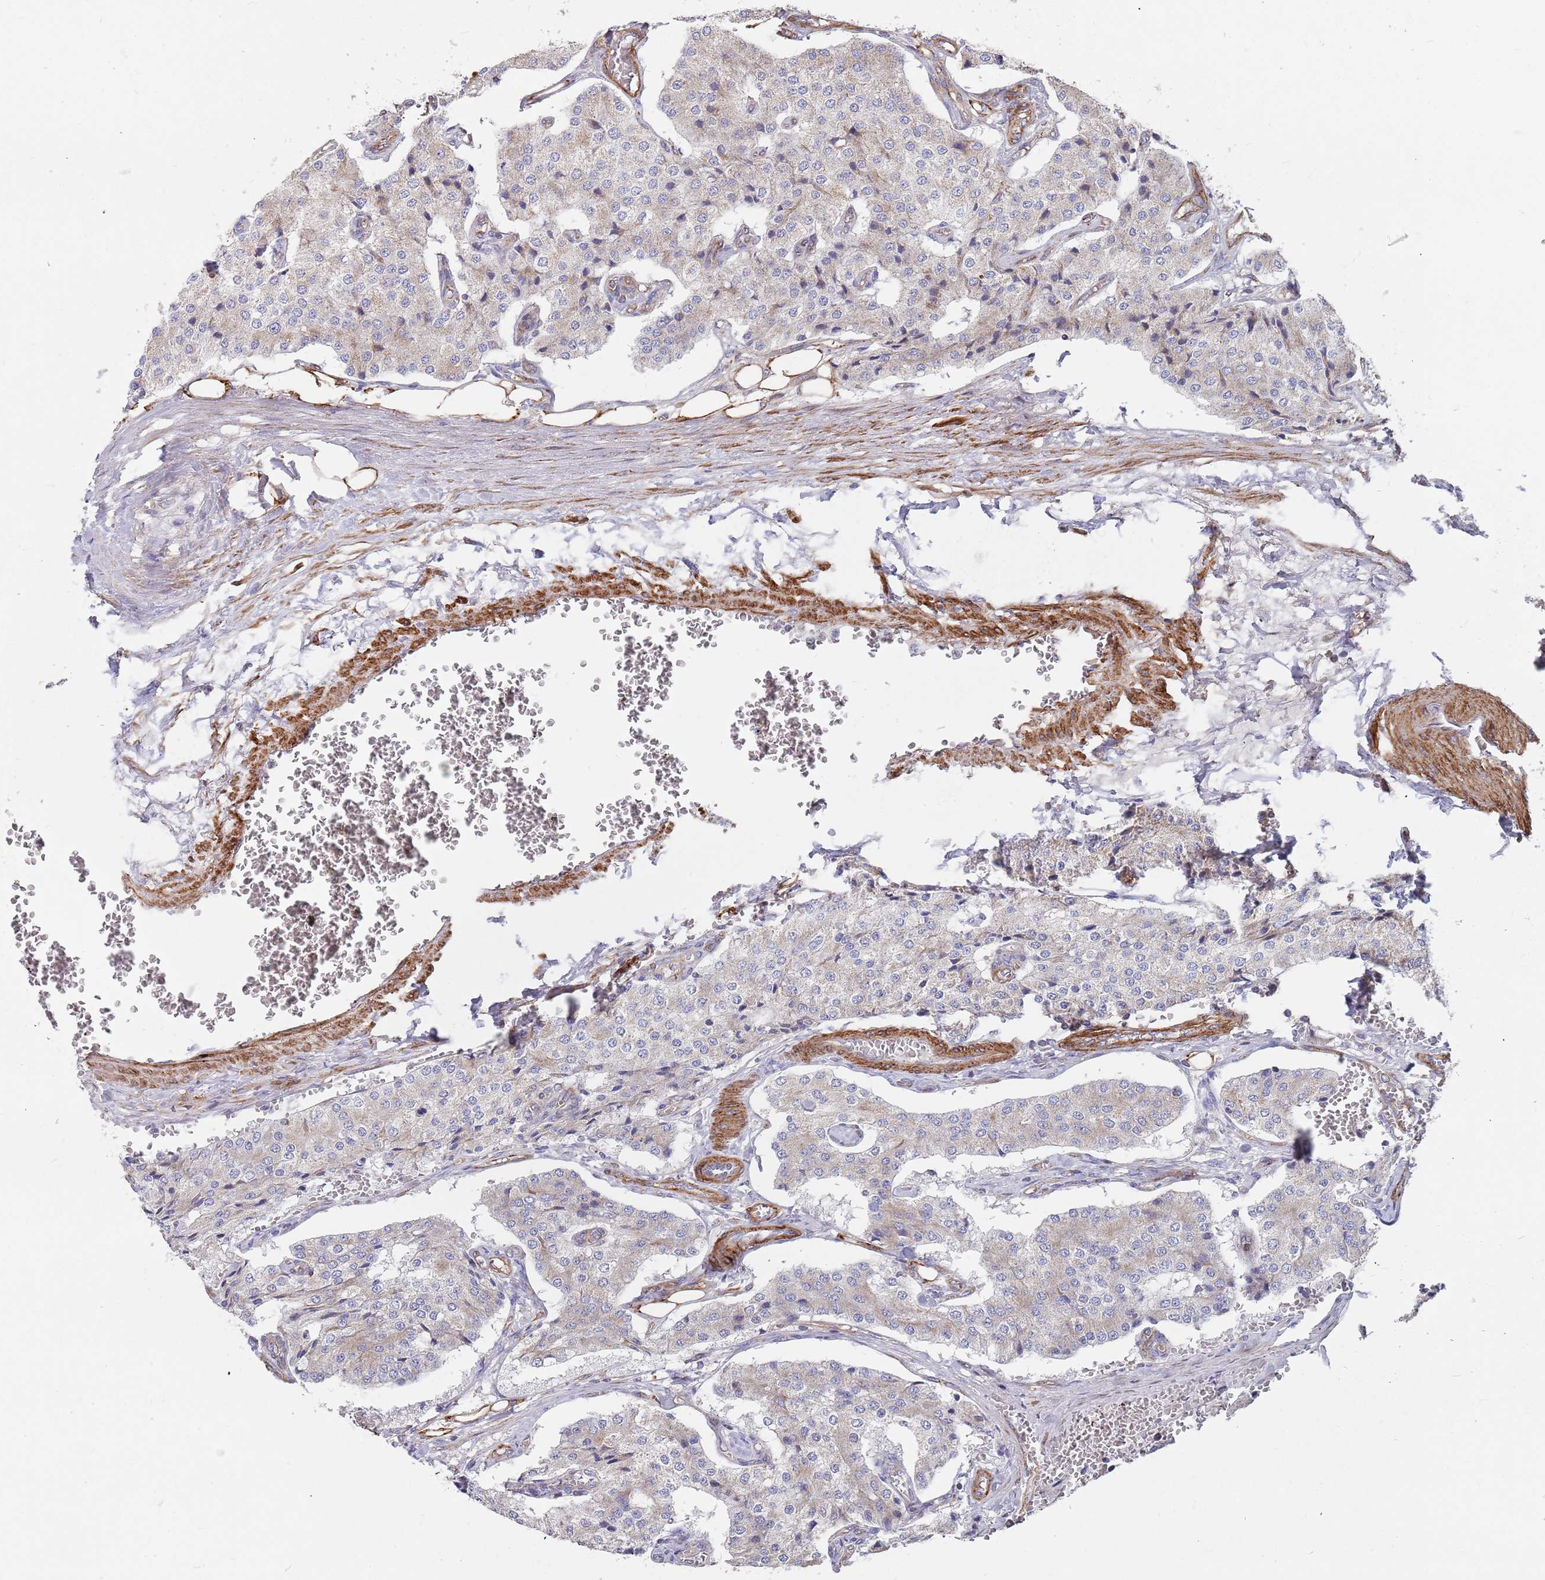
{"staining": {"intensity": "weak", "quantity": "<25%", "location": "cytoplasmic/membranous"}, "tissue": "carcinoid", "cell_type": "Tumor cells", "image_type": "cancer", "snomed": [{"axis": "morphology", "description": "Carcinoid, malignant, NOS"}, {"axis": "topography", "description": "Colon"}], "caption": "Tumor cells are negative for protein expression in human malignant carcinoid. (Brightfield microscopy of DAB (3,3'-diaminobenzidine) immunohistochemistry (IHC) at high magnification).", "gene": "WDFY3", "patient": {"sex": "female", "age": 52}}